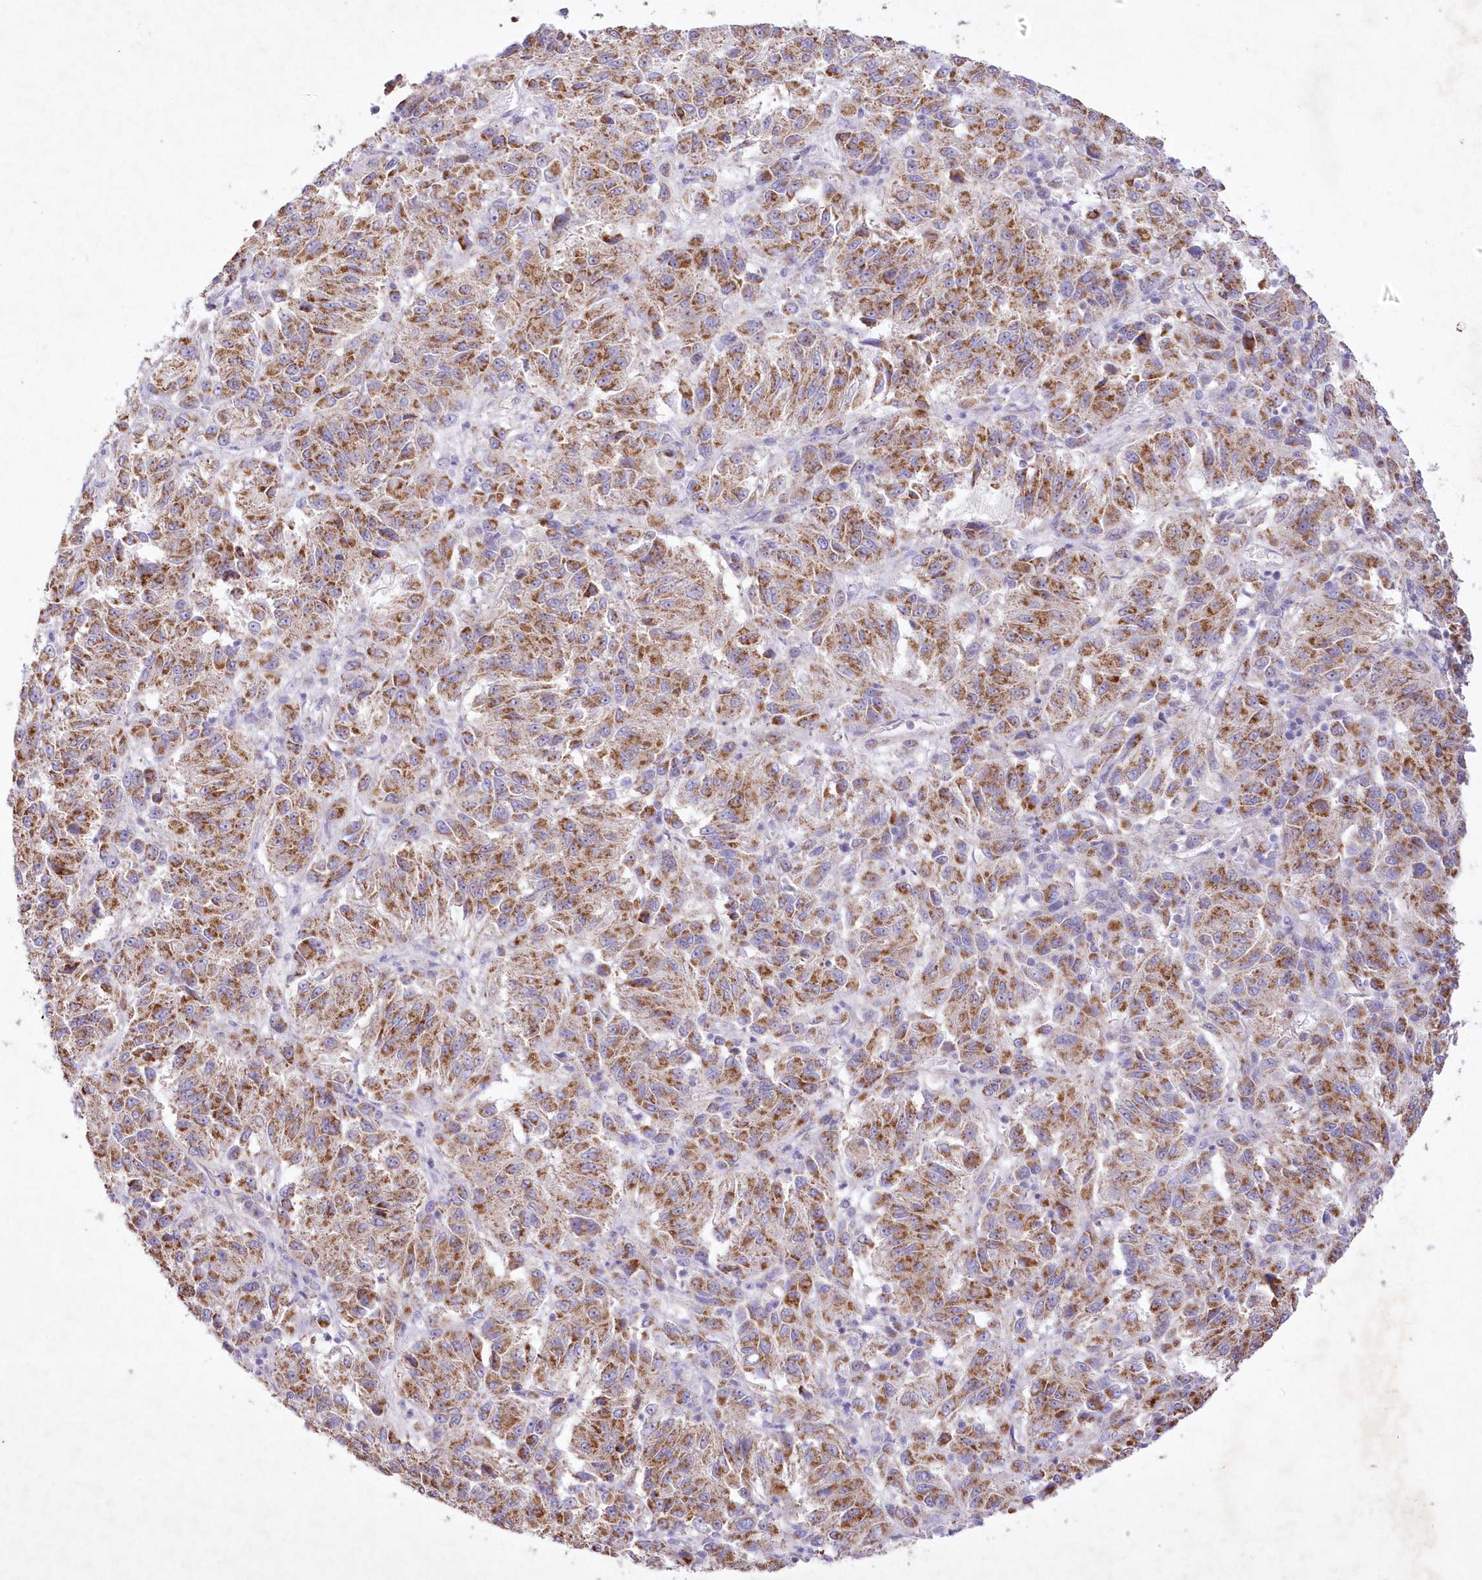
{"staining": {"intensity": "moderate", "quantity": ">75%", "location": "cytoplasmic/membranous"}, "tissue": "melanoma", "cell_type": "Tumor cells", "image_type": "cancer", "snomed": [{"axis": "morphology", "description": "Malignant melanoma, Metastatic site"}, {"axis": "topography", "description": "Lung"}], "caption": "Immunohistochemical staining of human malignant melanoma (metastatic site) shows medium levels of moderate cytoplasmic/membranous protein positivity in about >75% of tumor cells.", "gene": "ITSN2", "patient": {"sex": "male", "age": 64}}